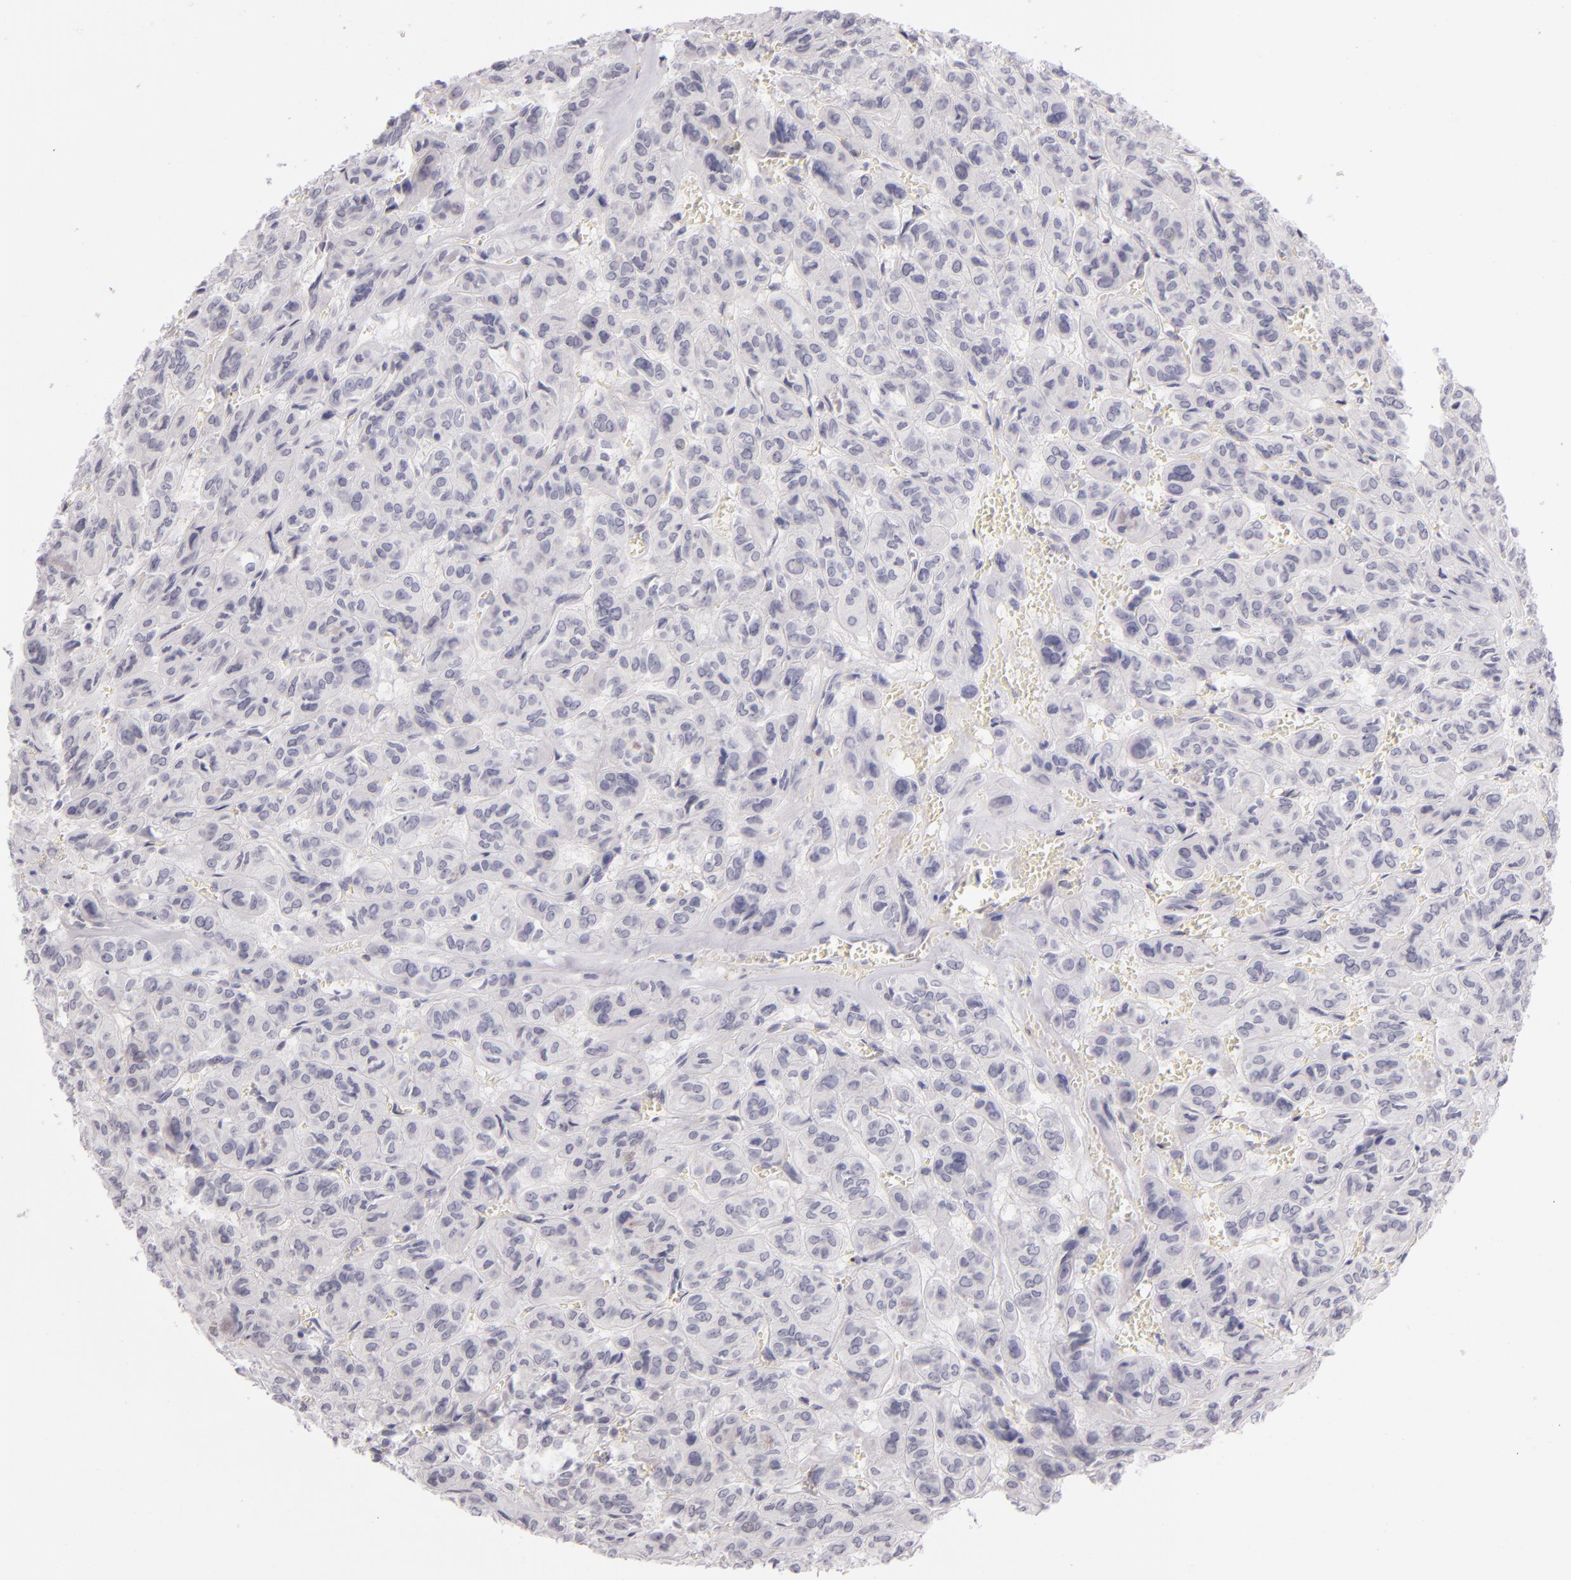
{"staining": {"intensity": "negative", "quantity": "none", "location": "none"}, "tissue": "thyroid cancer", "cell_type": "Tumor cells", "image_type": "cancer", "snomed": [{"axis": "morphology", "description": "Follicular adenoma carcinoma, NOS"}, {"axis": "topography", "description": "Thyroid gland"}], "caption": "DAB immunohistochemical staining of thyroid follicular adenoma carcinoma displays no significant staining in tumor cells.", "gene": "CD40", "patient": {"sex": "female", "age": 71}}